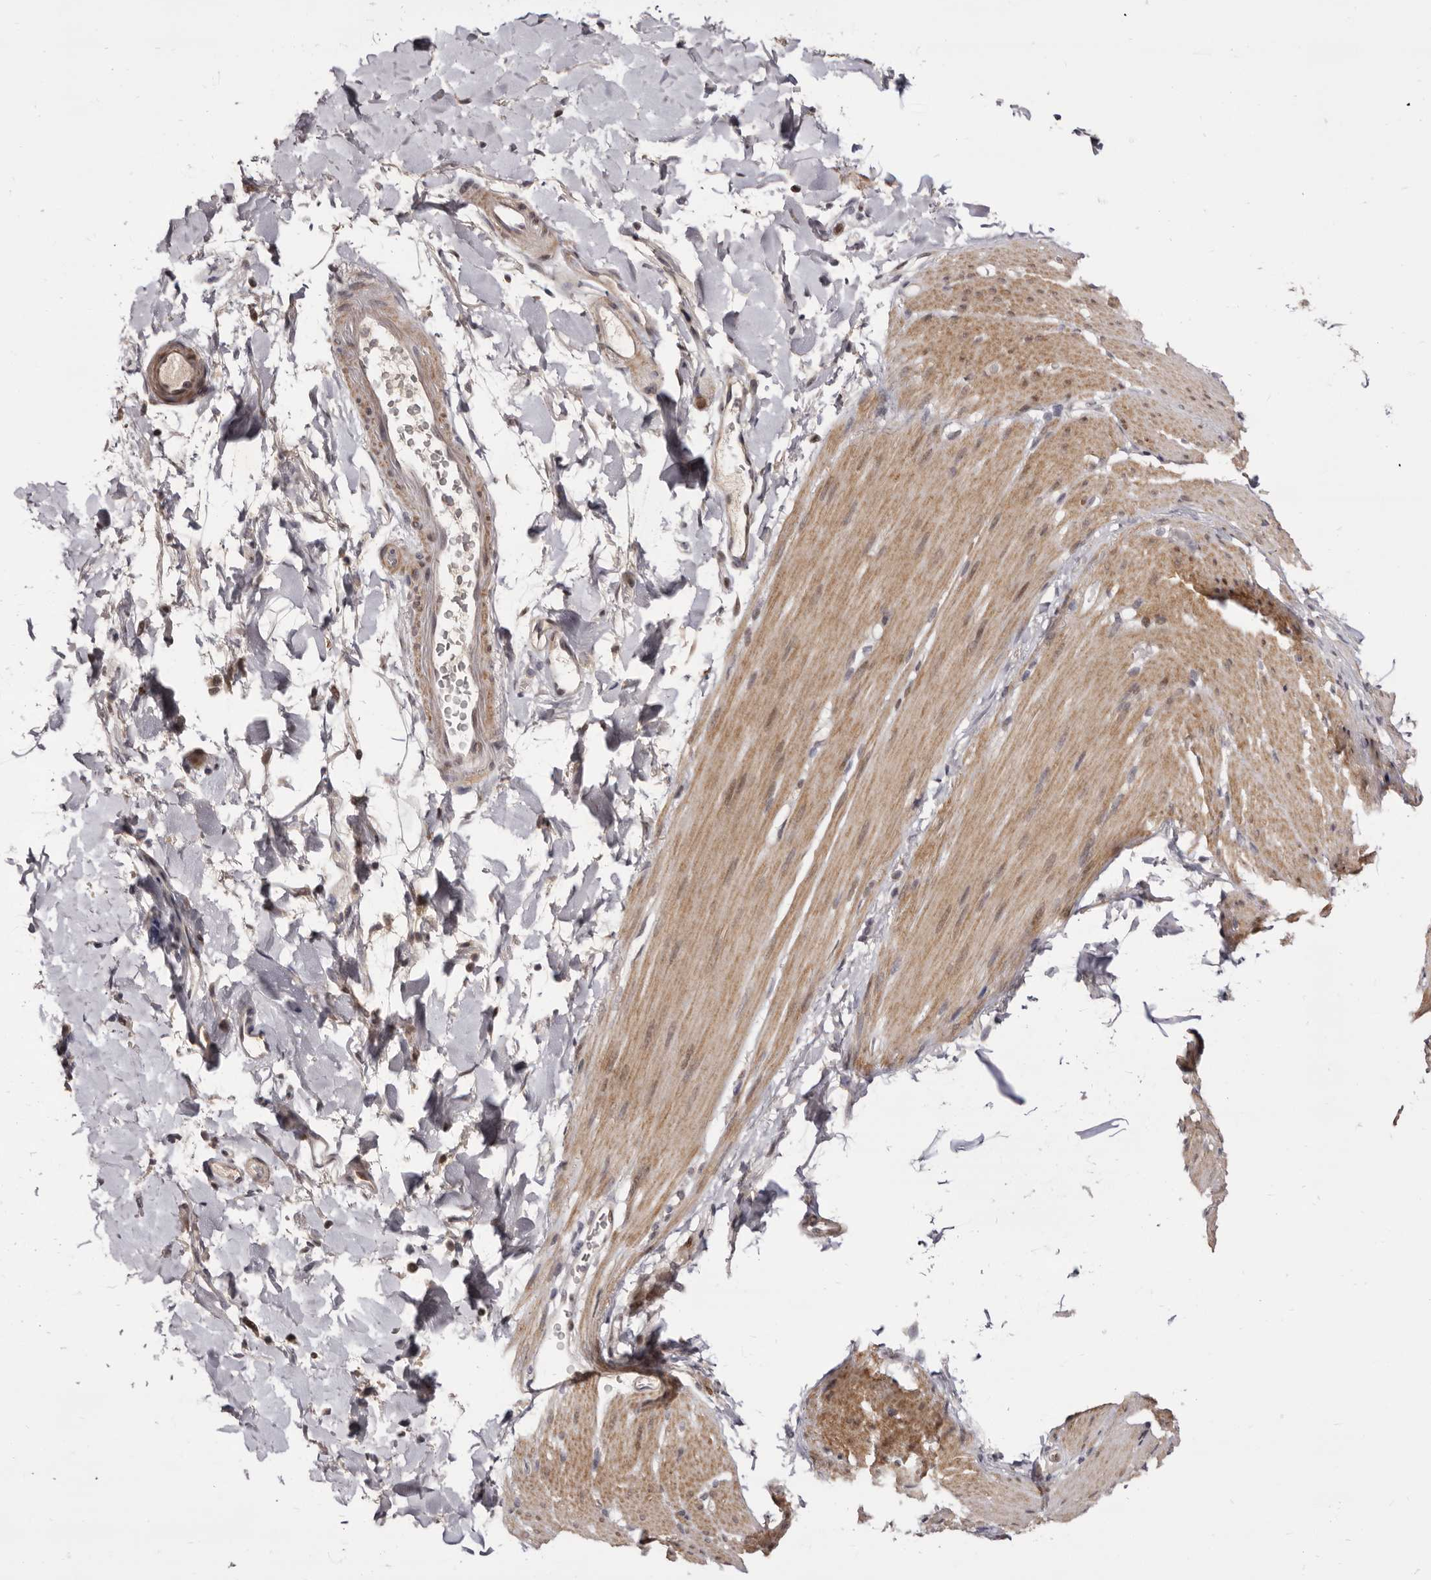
{"staining": {"intensity": "moderate", "quantity": "25%-75%", "location": "cytoplasmic/membranous,nuclear"}, "tissue": "smooth muscle", "cell_type": "Smooth muscle cells", "image_type": "normal", "snomed": [{"axis": "morphology", "description": "Normal tissue, NOS"}, {"axis": "topography", "description": "Smooth muscle"}, {"axis": "topography", "description": "Small intestine"}], "caption": "Immunohistochemistry (IHC) (DAB (3,3'-diaminobenzidine)) staining of normal smooth muscle reveals moderate cytoplasmic/membranous,nuclear protein expression in approximately 25%-75% of smooth muscle cells.", "gene": "ZNF326", "patient": {"sex": "female", "age": 84}}